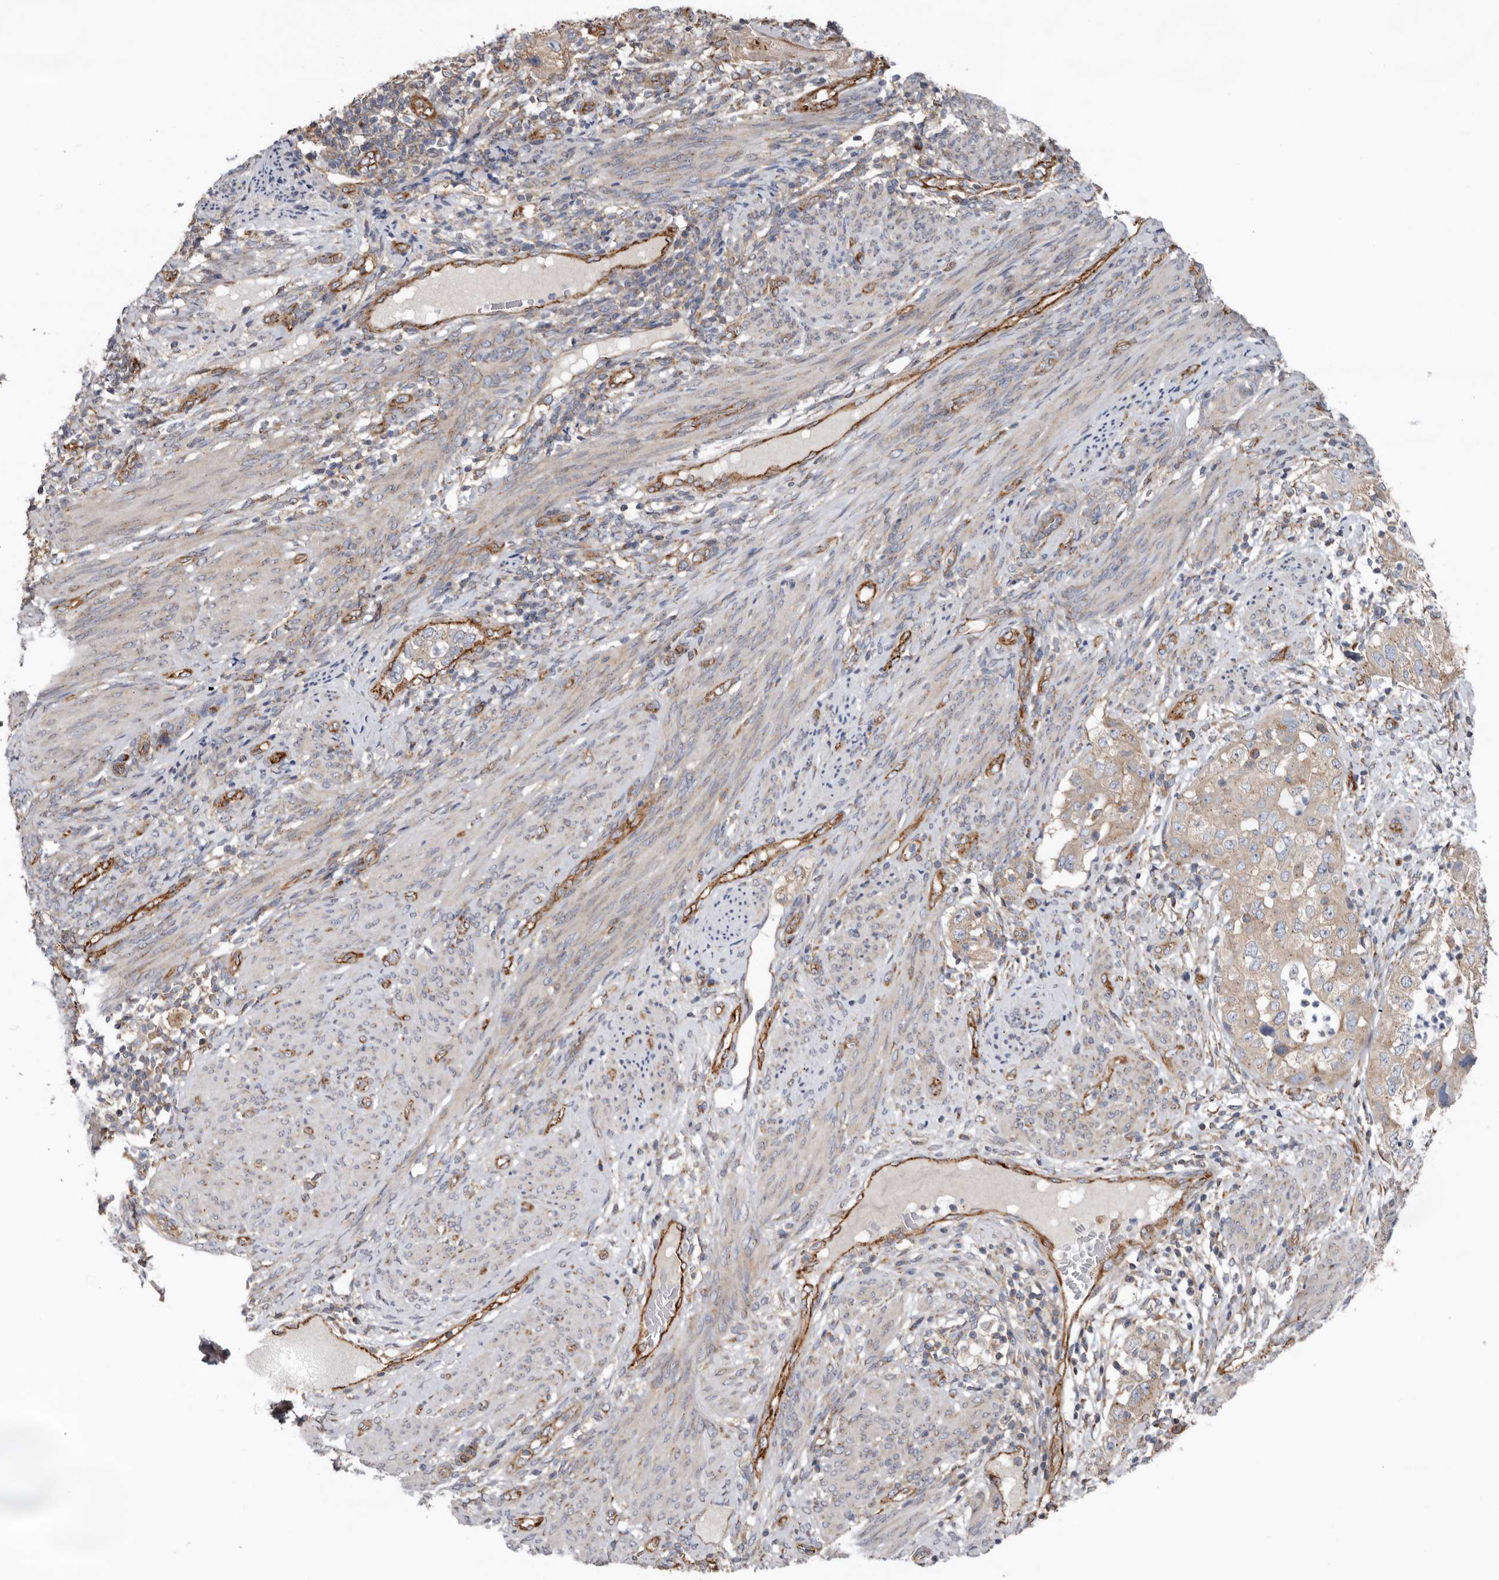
{"staining": {"intensity": "weak", "quantity": "25%-75%", "location": "cytoplasmic/membranous"}, "tissue": "endometrial cancer", "cell_type": "Tumor cells", "image_type": "cancer", "snomed": [{"axis": "morphology", "description": "Adenocarcinoma, NOS"}, {"axis": "topography", "description": "Endometrium"}], "caption": "This photomicrograph demonstrates IHC staining of human endometrial adenocarcinoma, with low weak cytoplasmic/membranous expression in about 25%-75% of tumor cells.", "gene": "LUZP1", "patient": {"sex": "female", "age": 85}}